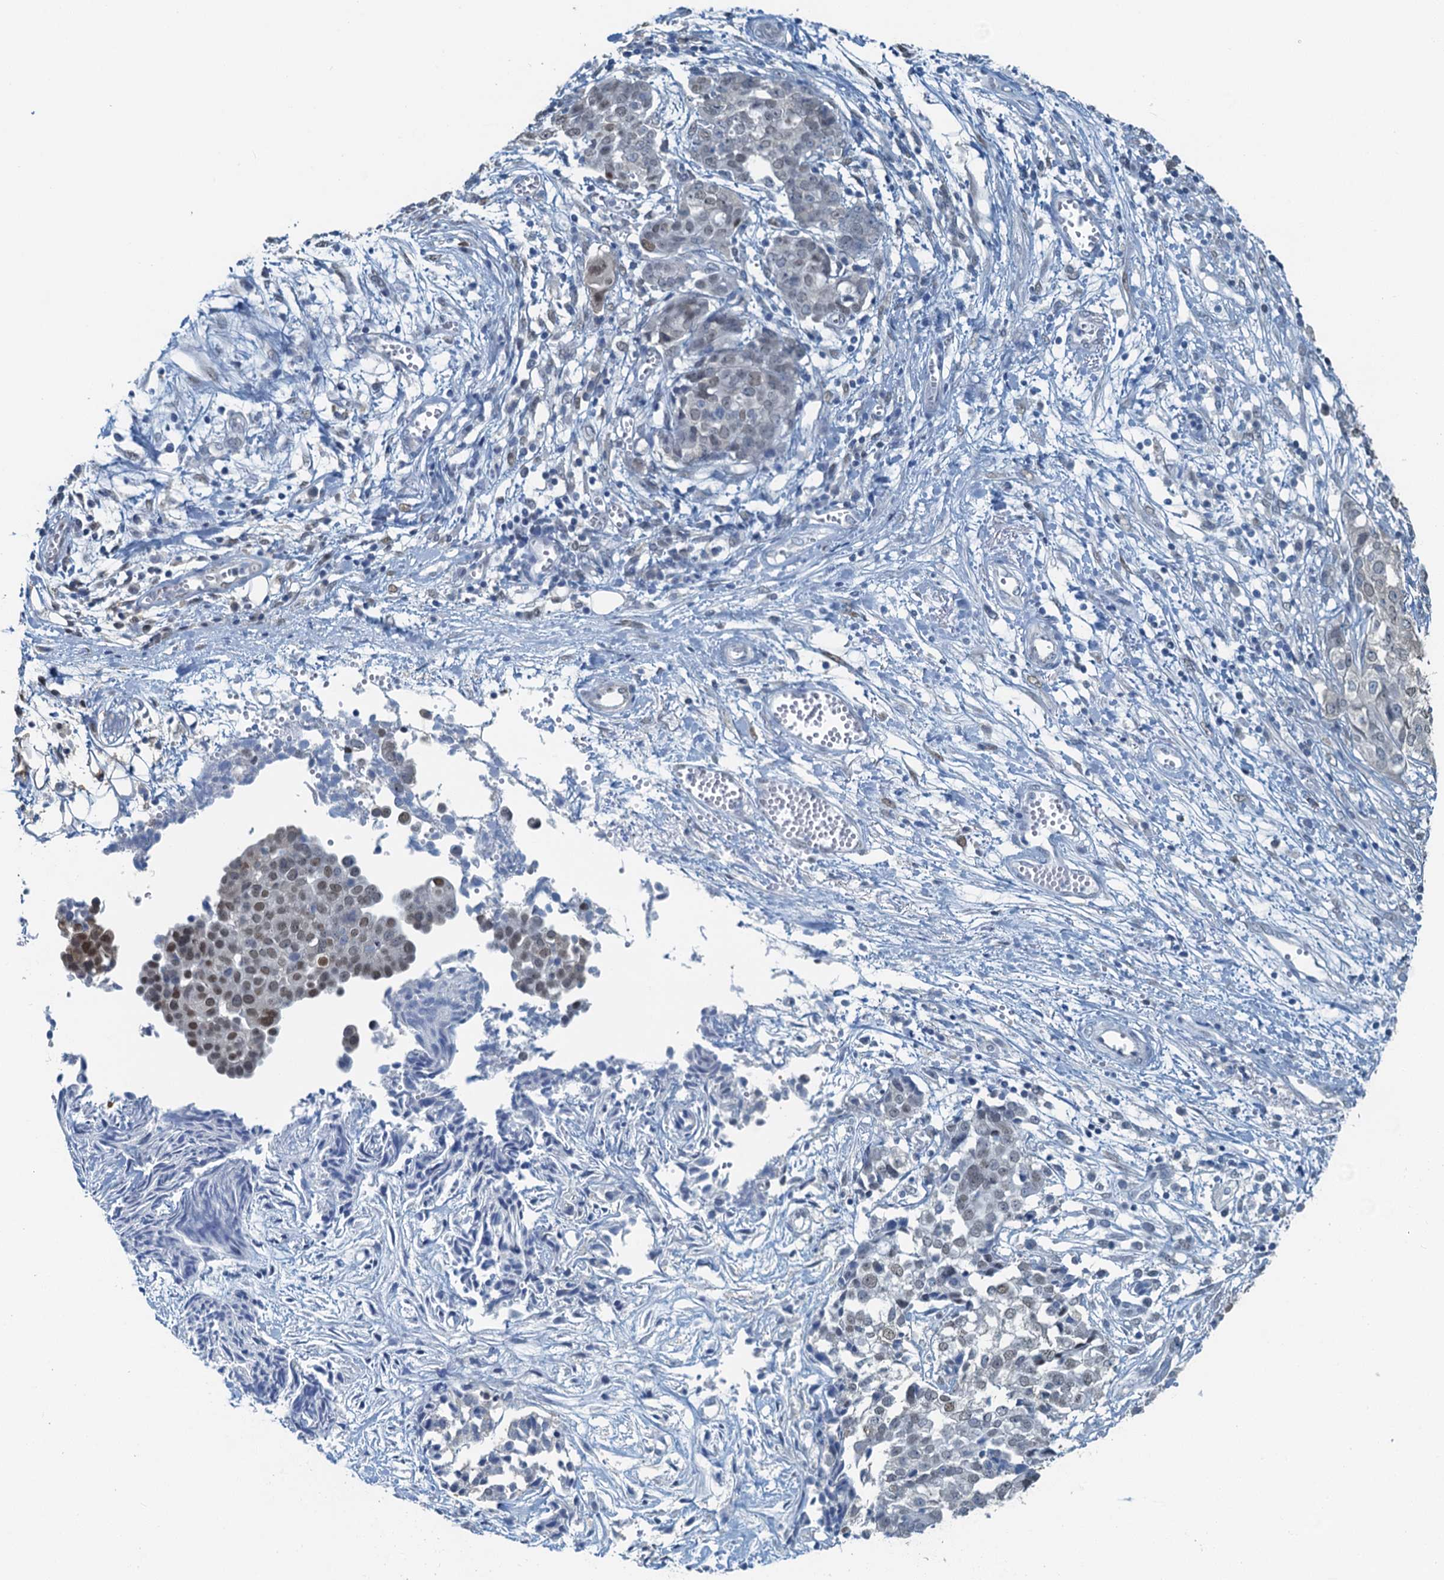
{"staining": {"intensity": "weak", "quantity": "<25%", "location": "nuclear"}, "tissue": "ovarian cancer", "cell_type": "Tumor cells", "image_type": "cancer", "snomed": [{"axis": "morphology", "description": "Cystadenocarcinoma, serous, NOS"}, {"axis": "topography", "description": "Soft tissue"}, {"axis": "topography", "description": "Ovary"}], "caption": "IHC micrograph of neoplastic tissue: ovarian cancer (serous cystadenocarcinoma) stained with DAB (3,3'-diaminobenzidine) displays no significant protein expression in tumor cells.", "gene": "AHCY", "patient": {"sex": "female", "age": 57}}